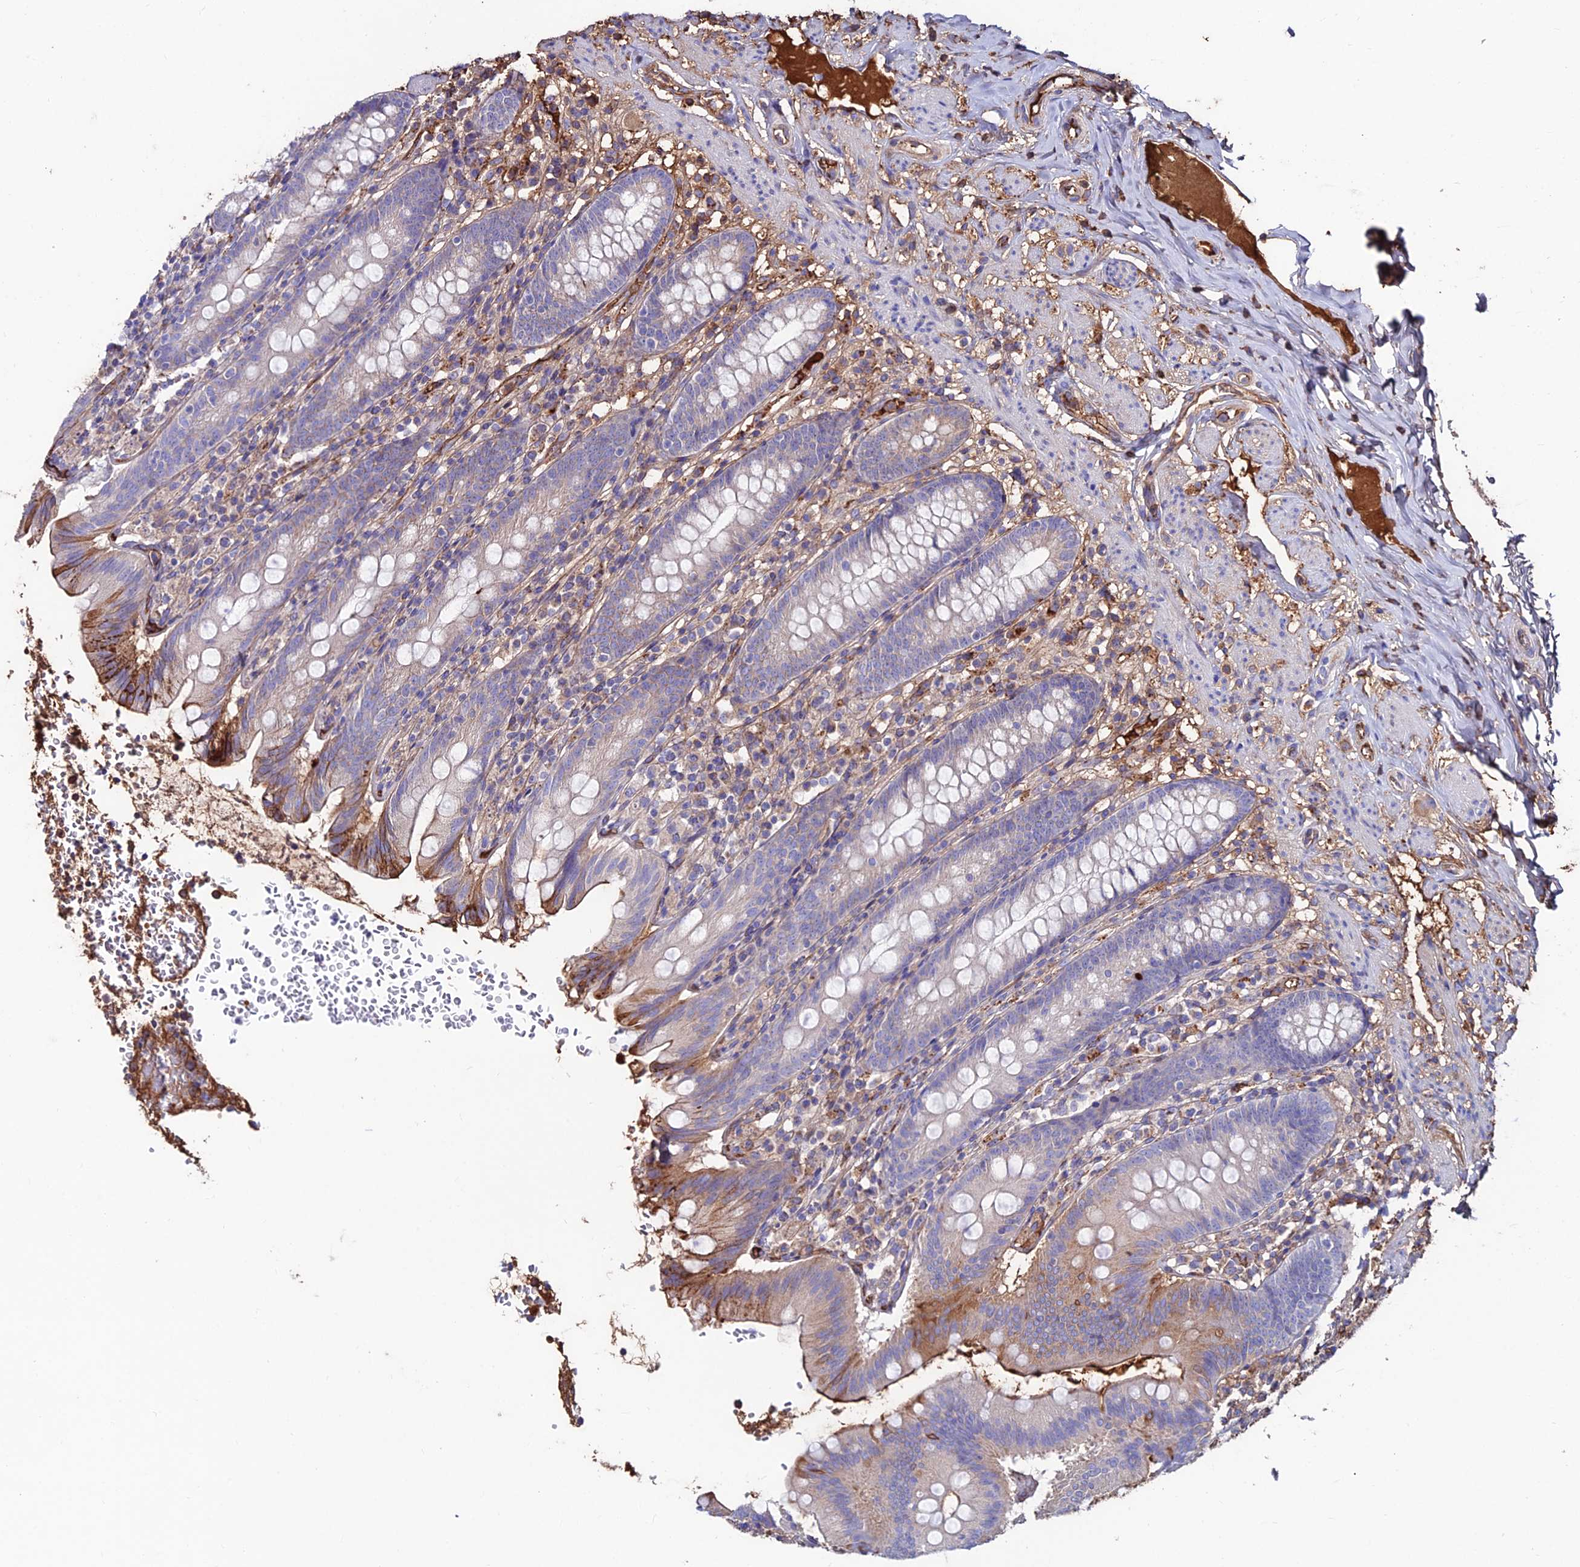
{"staining": {"intensity": "moderate", "quantity": "<25%", "location": "cytoplasmic/membranous"}, "tissue": "appendix", "cell_type": "Glandular cells", "image_type": "normal", "snomed": [{"axis": "morphology", "description": "Normal tissue, NOS"}, {"axis": "topography", "description": "Appendix"}], "caption": "DAB immunohistochemical staining of benign appendix reveals moderate cytoplasmic/membranous protein staining in approximately <25% of glandular cells.", "gene": "SLC25A16", "patient": {"sex": "male", "age": 55}}